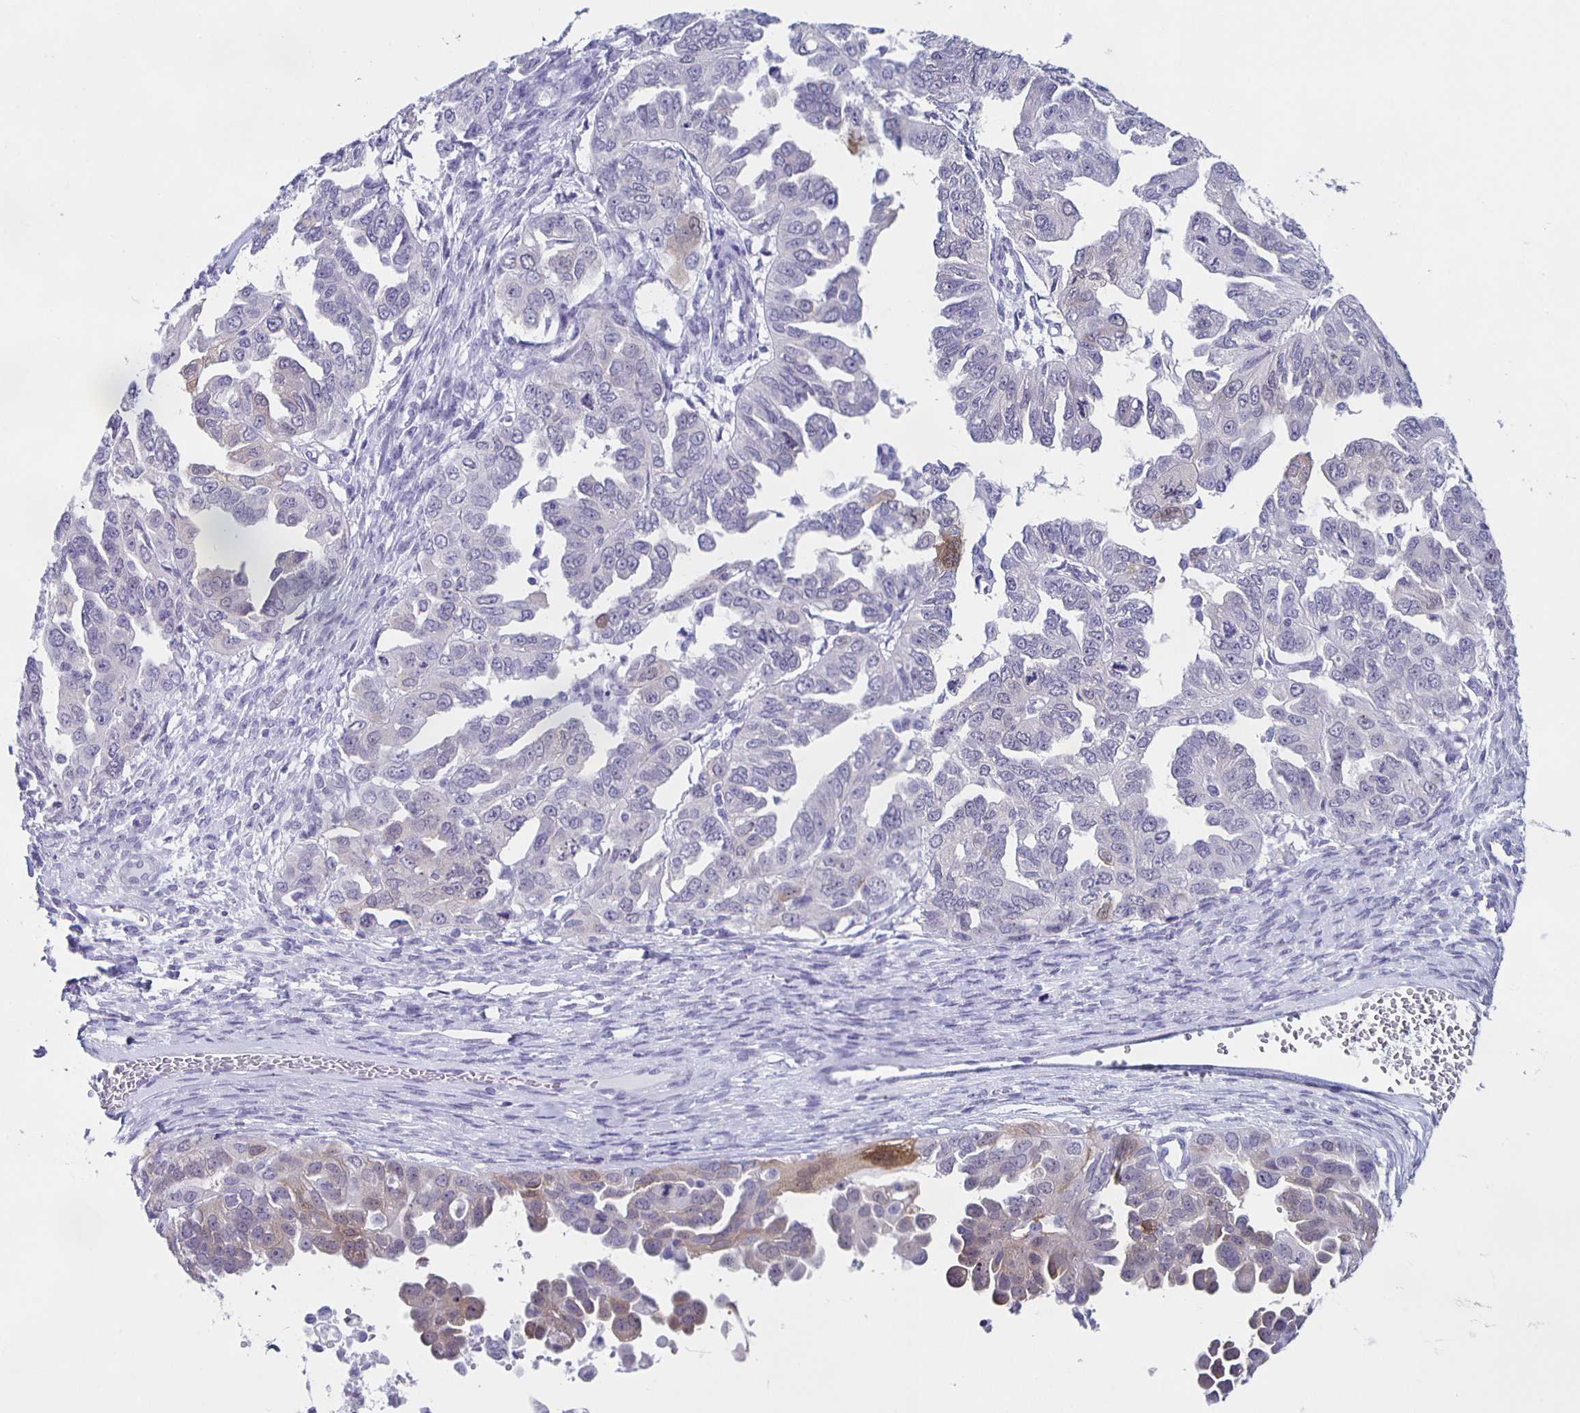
{"staining": {"intensity": "weak", "quantity": "<25%", "location": "cytoplasmic/membranous,nuclear"}, "tissue": "ovarian cancer", "cell_type": "Tumor cells", "image_type": "cancer", "snomed": [{"axis": "morphology", "description": "Cystadenocarcinoma, serous, NOS"}, {"axis": "topography", "description": "Ovary"}], "caption": "A high-resolution histopathology image shows IHC staining of ovarian cancer (serous cystadenocarcinoma), which demonstrates no significant staining in tumor cells.", "gene": "TPPP", "patient": {"sex": "female", "age": 53}}